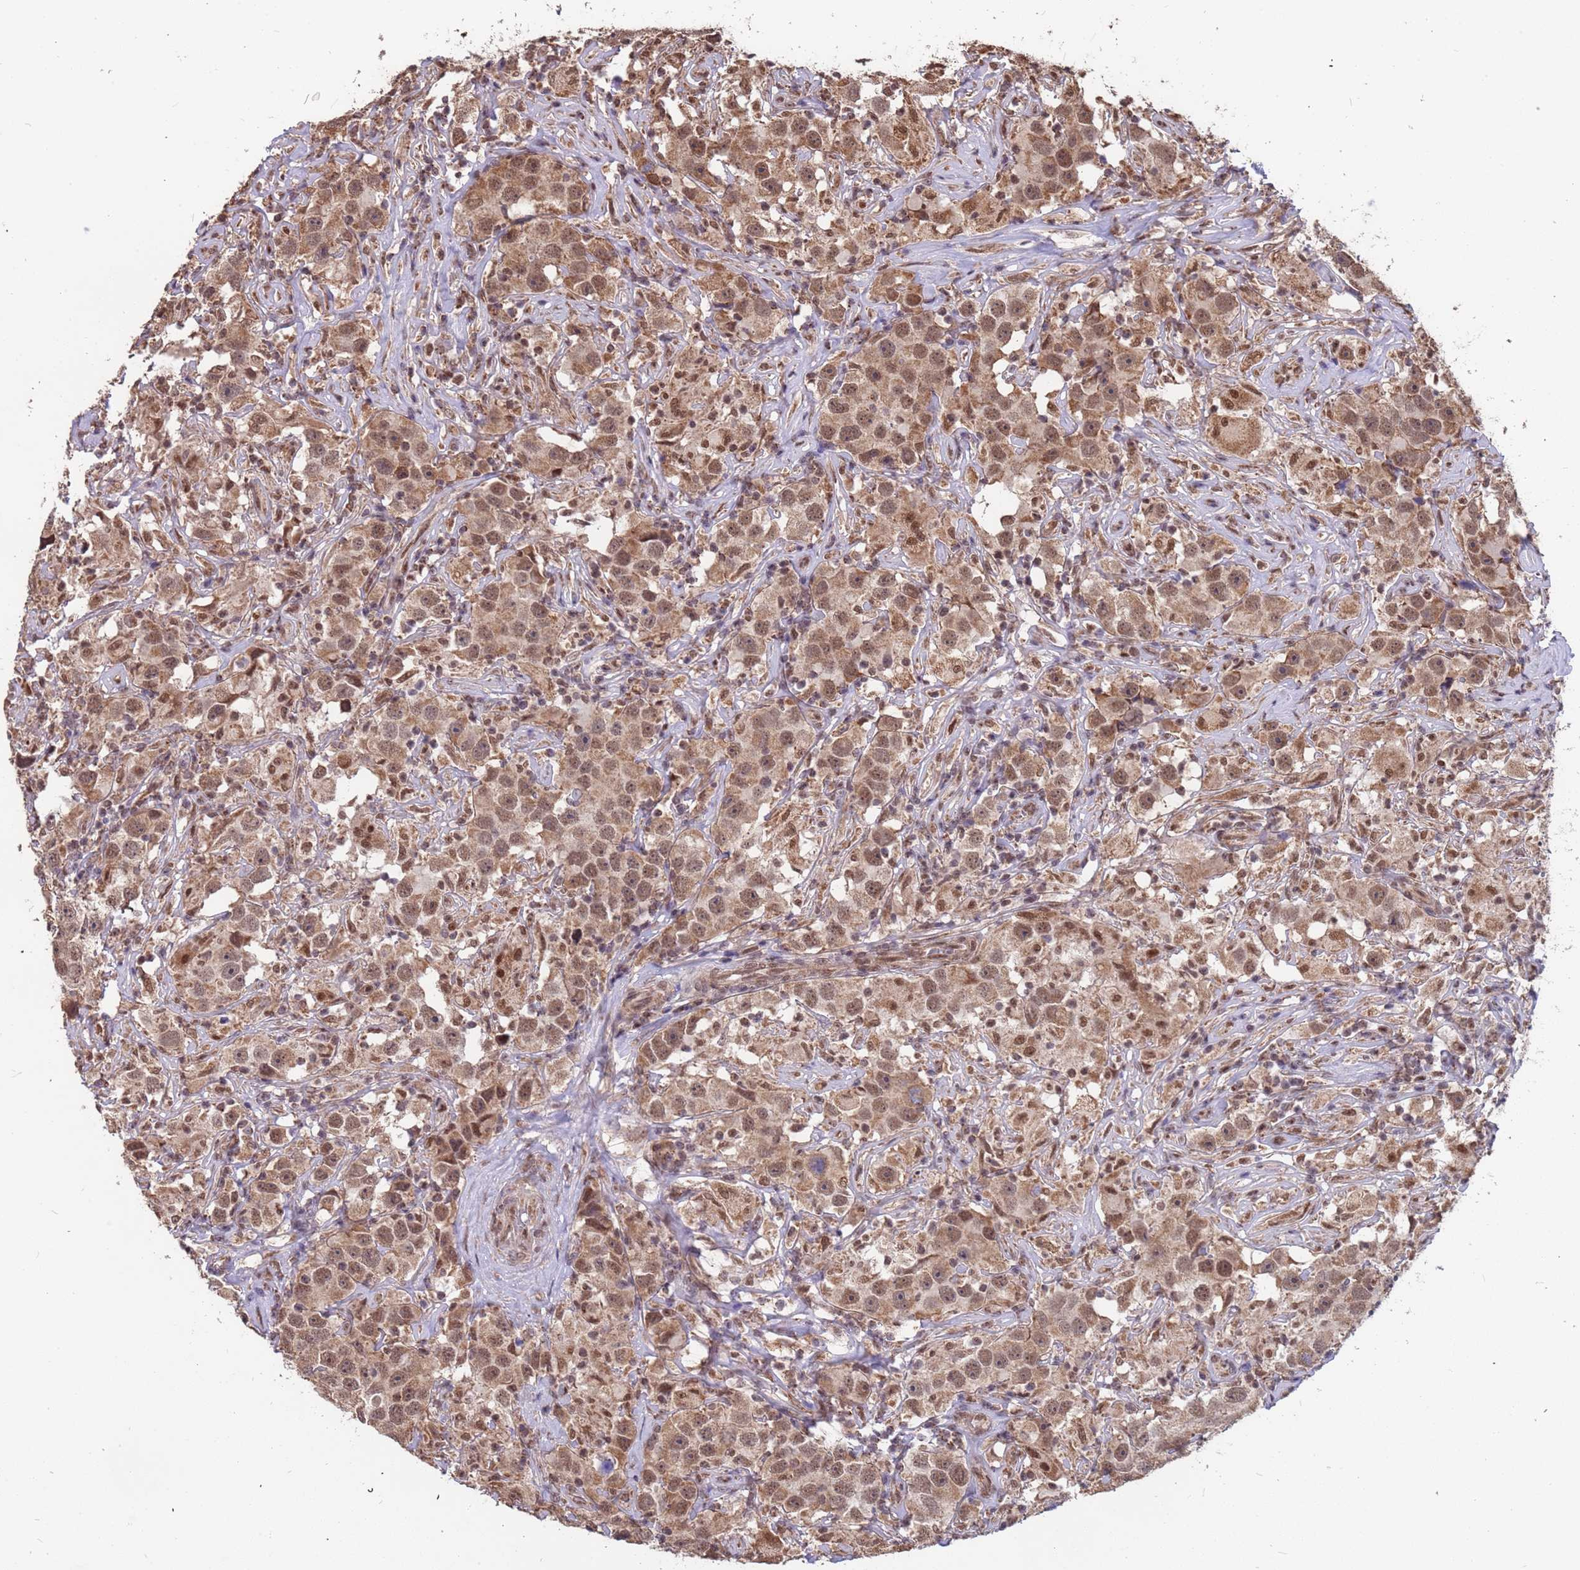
{"staining": {"intensity": "moderate", "quantity": ">75%", "location": "cytoplasmic/membranous,nuclear"}, "tissue": "testis cancer", "cell_type": "Tumor cells", "image_type": "cancer", "snomed": [{"axis": "morphology", "description": "Seminoma, NOS"}, {"axis": "topography", "description": "Testis"}], "caption": "An IHC image of neoplastic tissue is shown. Protein staining in brown shows moderate cytoplasmic/membranous and nuclear positivity in seminoma (testis) within tumor cells. (IHC, brightfield microscopy, high magnification).", "gene": "DENND2B", "patient": {"sex": "male", "age": 49}}